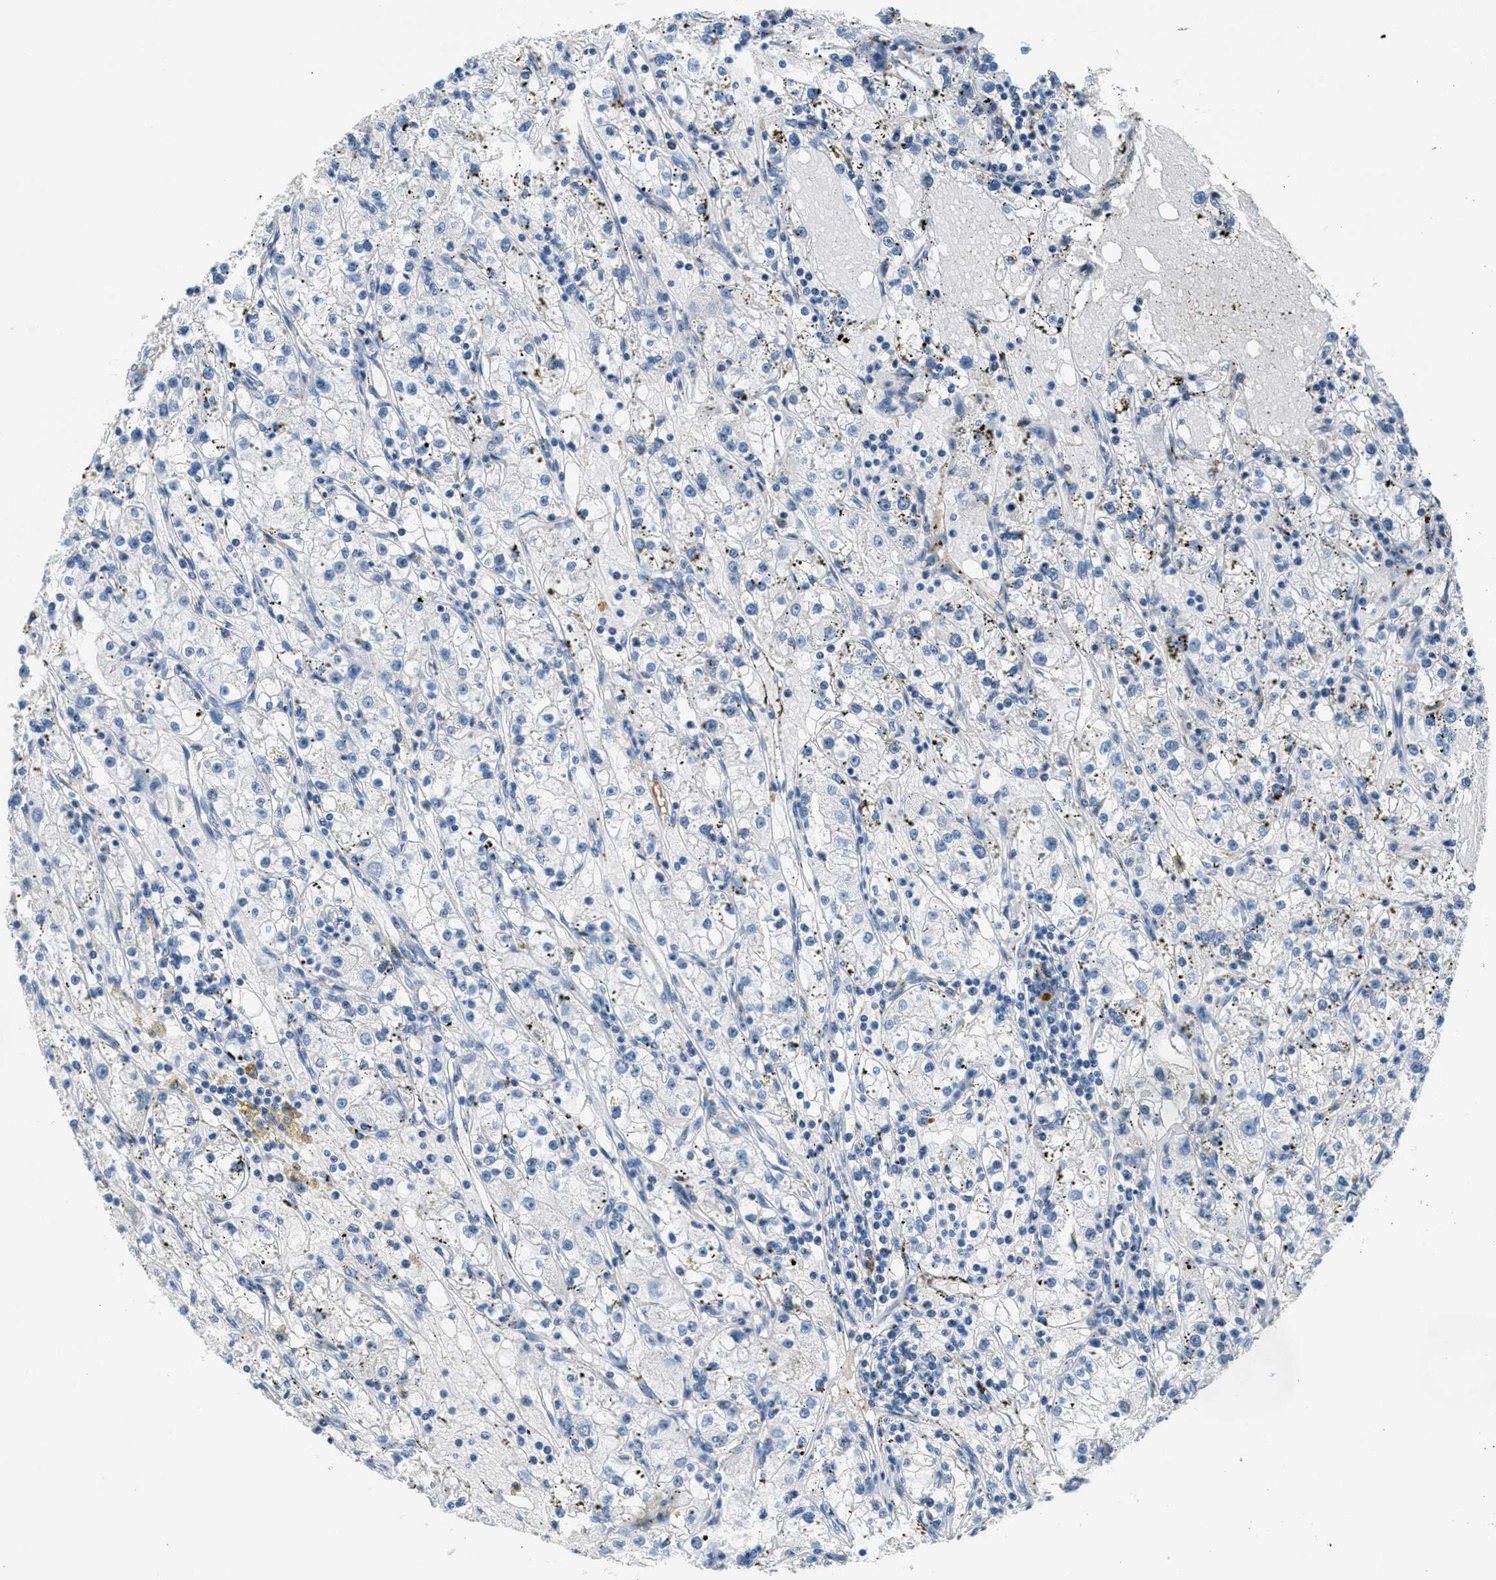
{"staining": {"intensity": "negative", "quantity": "none", "location": "none"}, "tissue": "renal cancer", "cell_type": "Tumor cells", "image_type": "cancer", "snomed": [{"axis": "morphology", "description": "Adenocarcinoma, NOS"}, {"axis": "topography", "description": "Kidney"}], "caption": "Immunohistochemical staining of adenocarcinoma (renal) demonstrates no significant staining in tumor cells.", "gene": "A2M", "patient": {"sex": "male", "age": 56}}